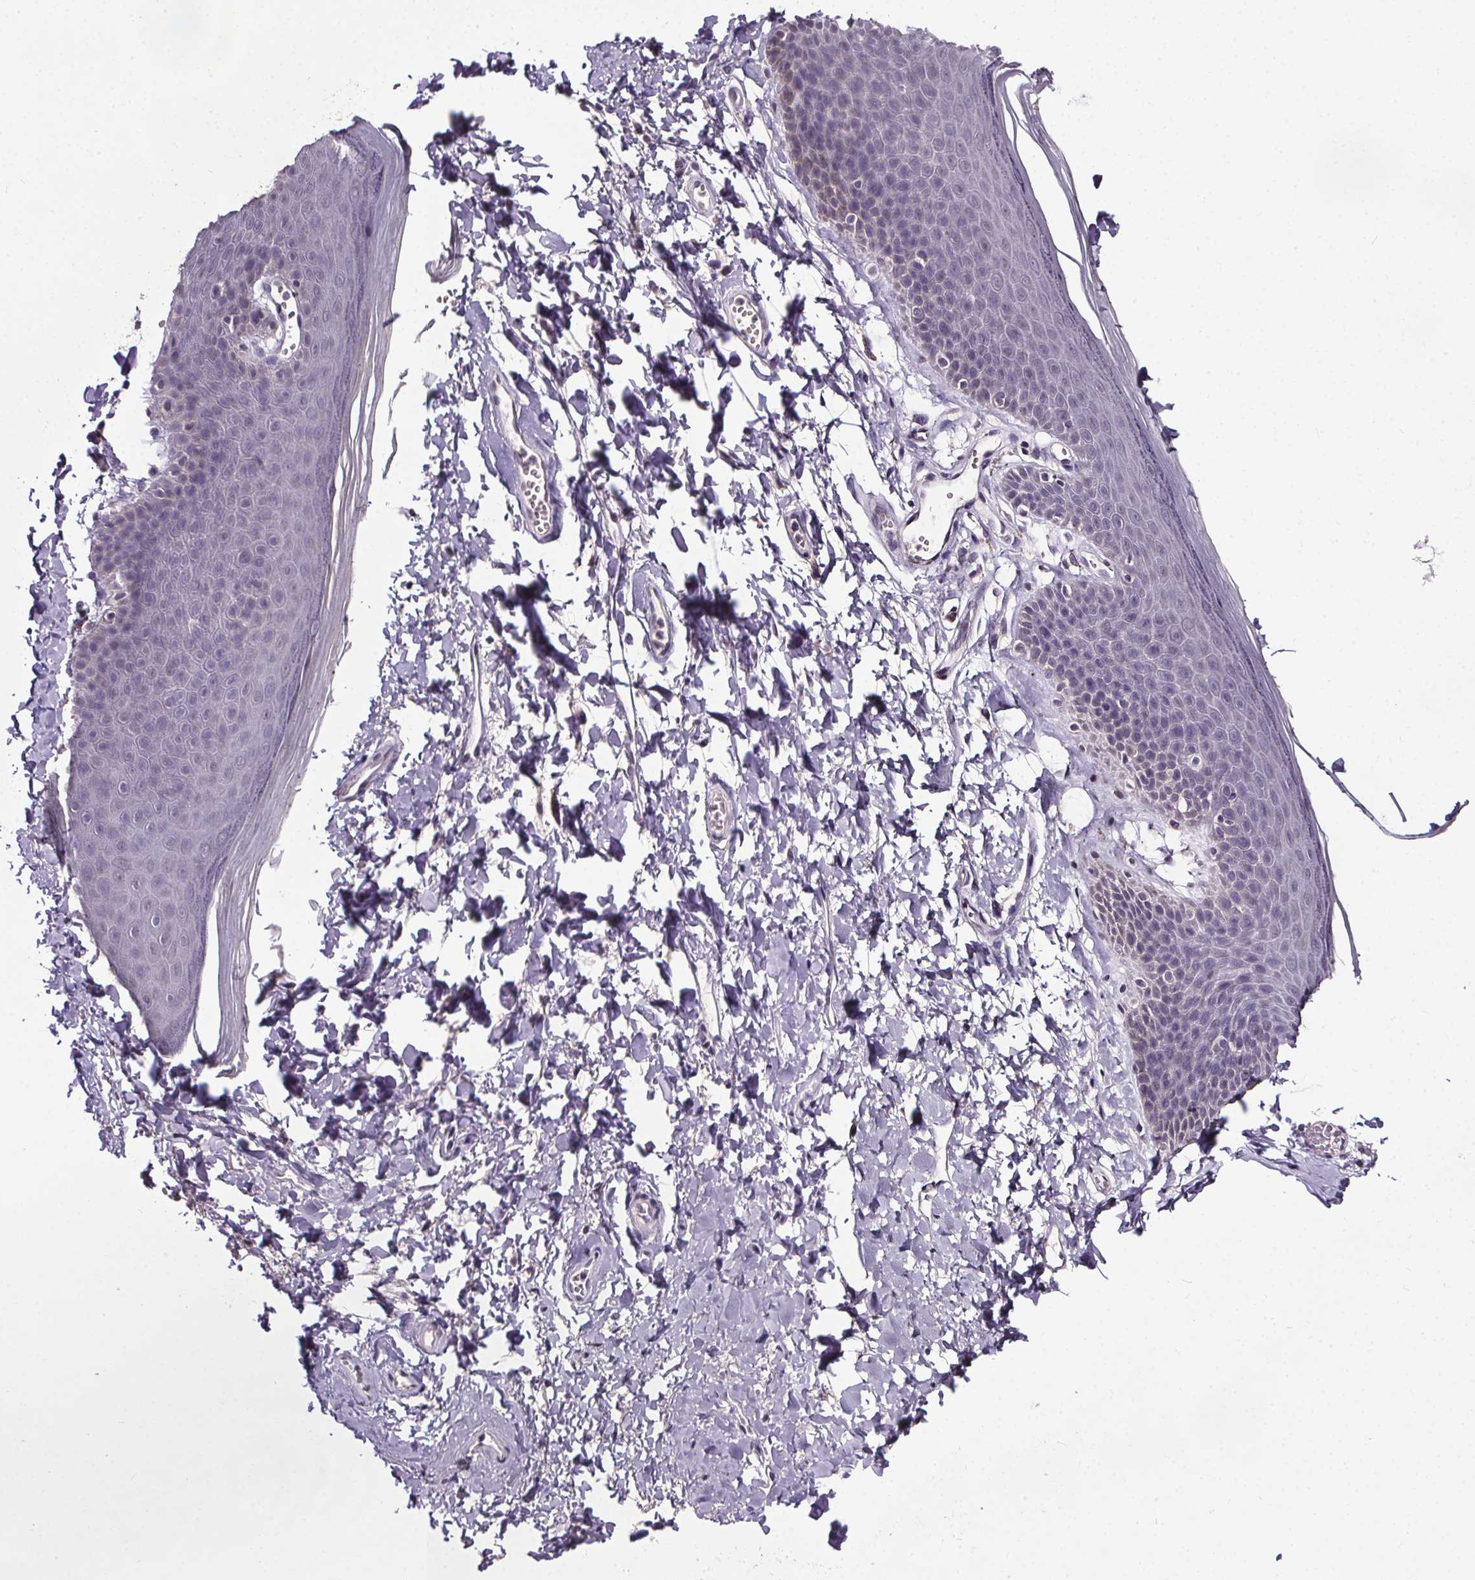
{"staining": {"intensity": "negative", "quantity": "none", "location": "none"}, "tissue": "skin", "cell_type": "Epidermal cells", "image_type": "normal", "snomed": [{"axis": "morphology", "description": "Normal tissue, NOS"}, {"axis": "topography", "description": "Anal"}], "caption": "Immunohistochemistry of benign skin exhibits no staining in epidermal cells.", "gene": "NKX6", "patient": {"sex": "male", "age": 53}}